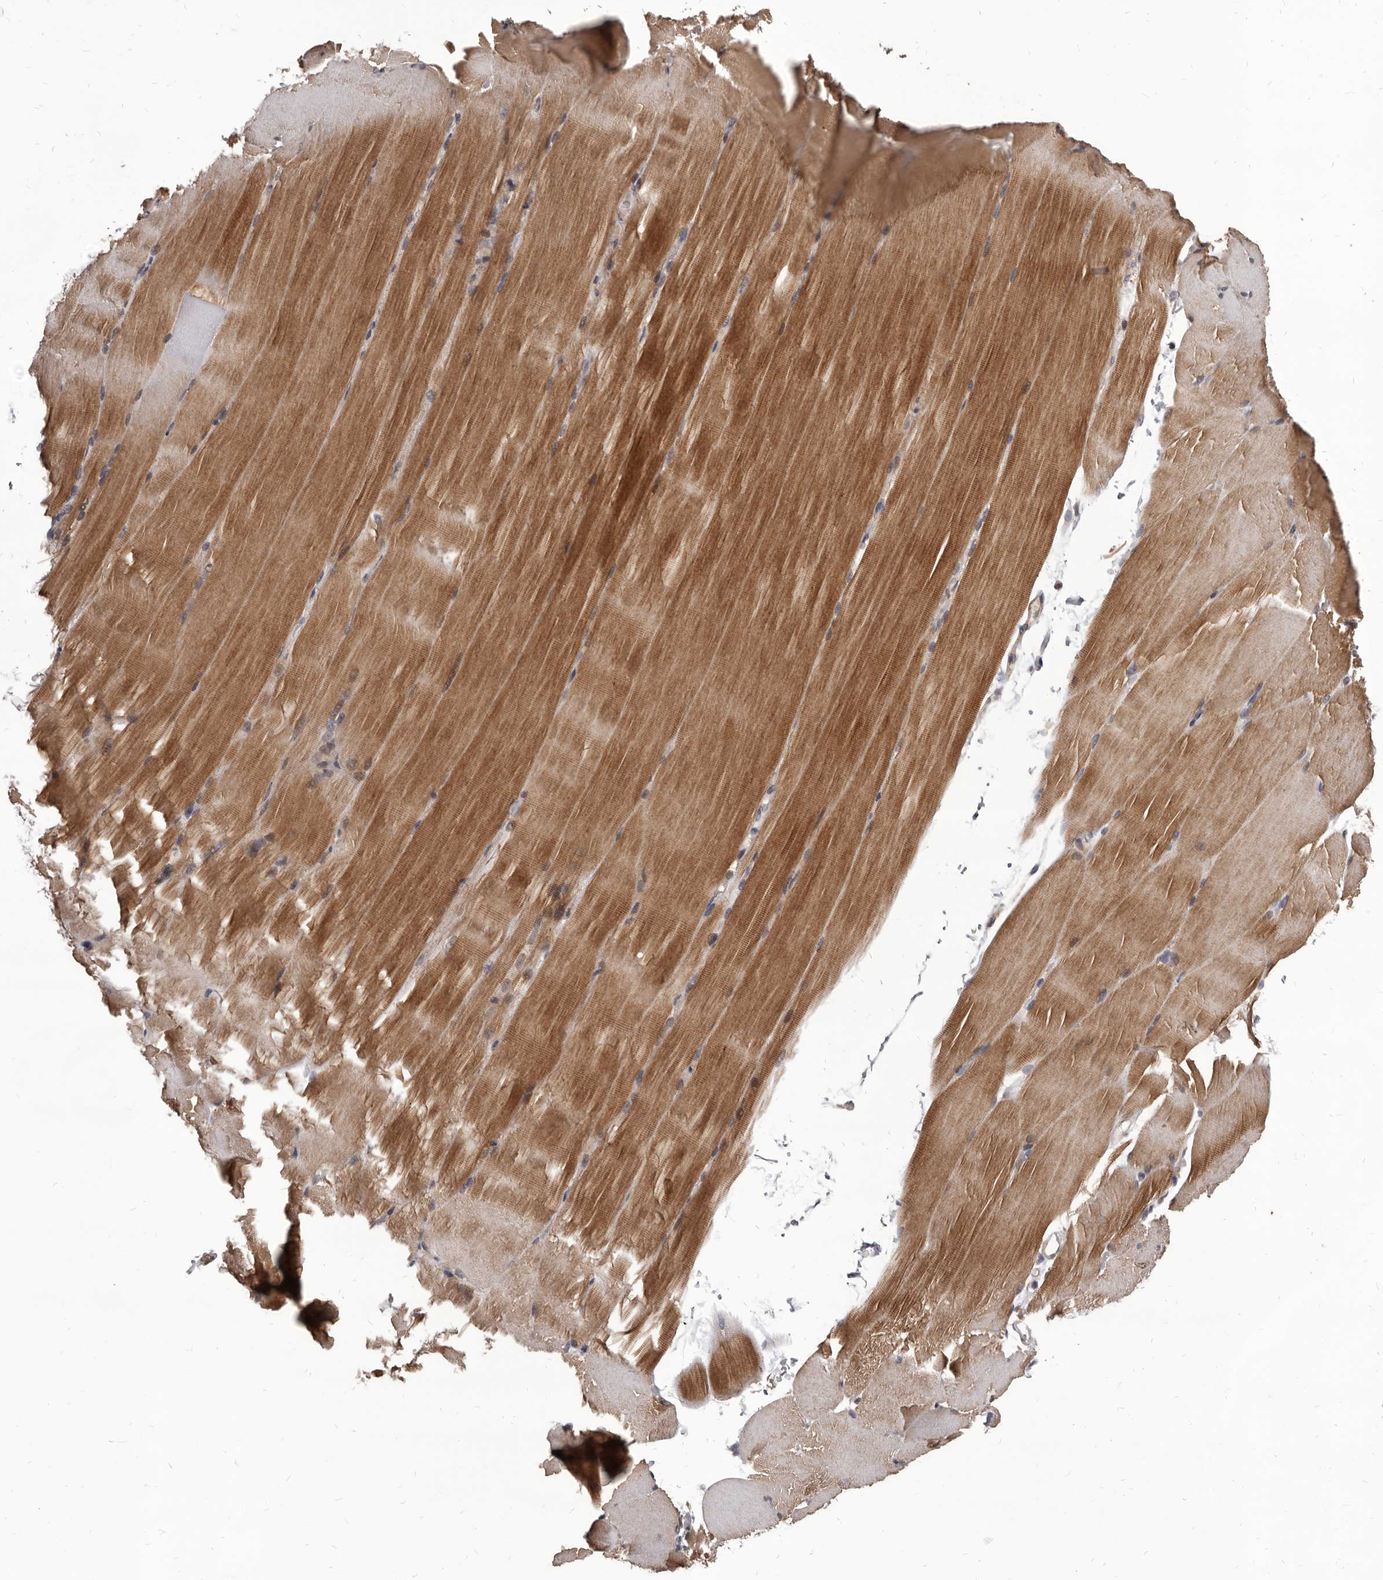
{"staining": {"intensity": "moderate", "quantity": "25%-75%", "location": "cytoplasmic/membranous"}, "tissue": "skeletal muscle", "cell_type": "Myocytes", "image_type": "normal", "snomed": [{"axis": "morphology", "description": "Normal tissue, NOS"}, {"axis": "topography", "description": "Skeletal muscle"}, {"axis": "topography", "description": "Parathyroid gland"}], "caption": "Immunohistochemical staining of benign human skeletal muscle reveals medium levels of moderate cytoplasmic/membranous expression in approximately 25%-75% of myocytes.", "gene": "MAP3K14", "patient": {"sex": "female", "age": 37}}